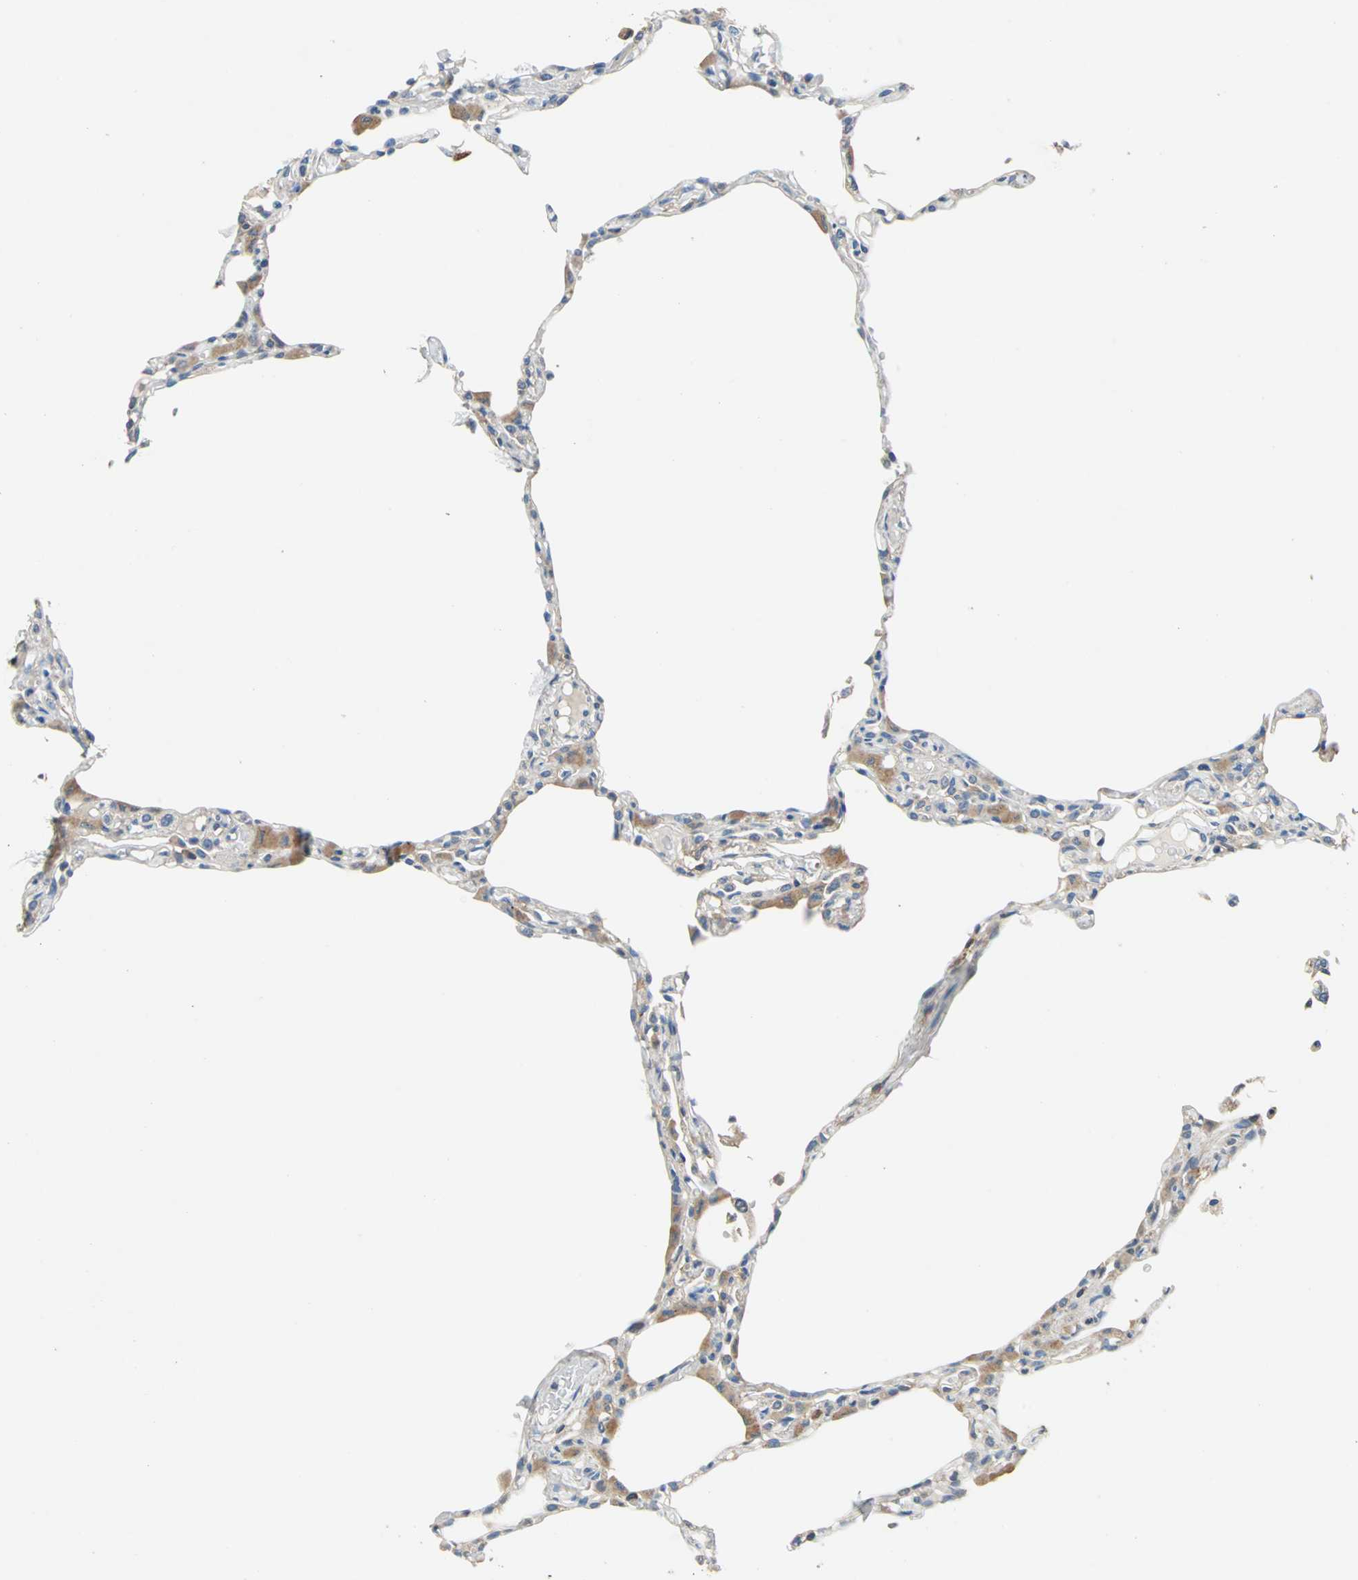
{"staining": {"intensity": "negative", "quantity": "none", "location": "none"}, "tissue": "lung", "cell_type": "Alveolar cells", "image_type": "normal", "snomed": [{"axis": "morphology", "description": "Normal tissue, NOS"}, {"axis": "topography", "description": "Lung"}], "caption": "Immunohistochemistry histopathology image of normal lung: lung stained with DAB (3,3'-diaminobenzidine) reveals no significant protein staining in alveolar cells.", "gene": "PRKCA", "patient": {"sex": "female", "age": 49}}